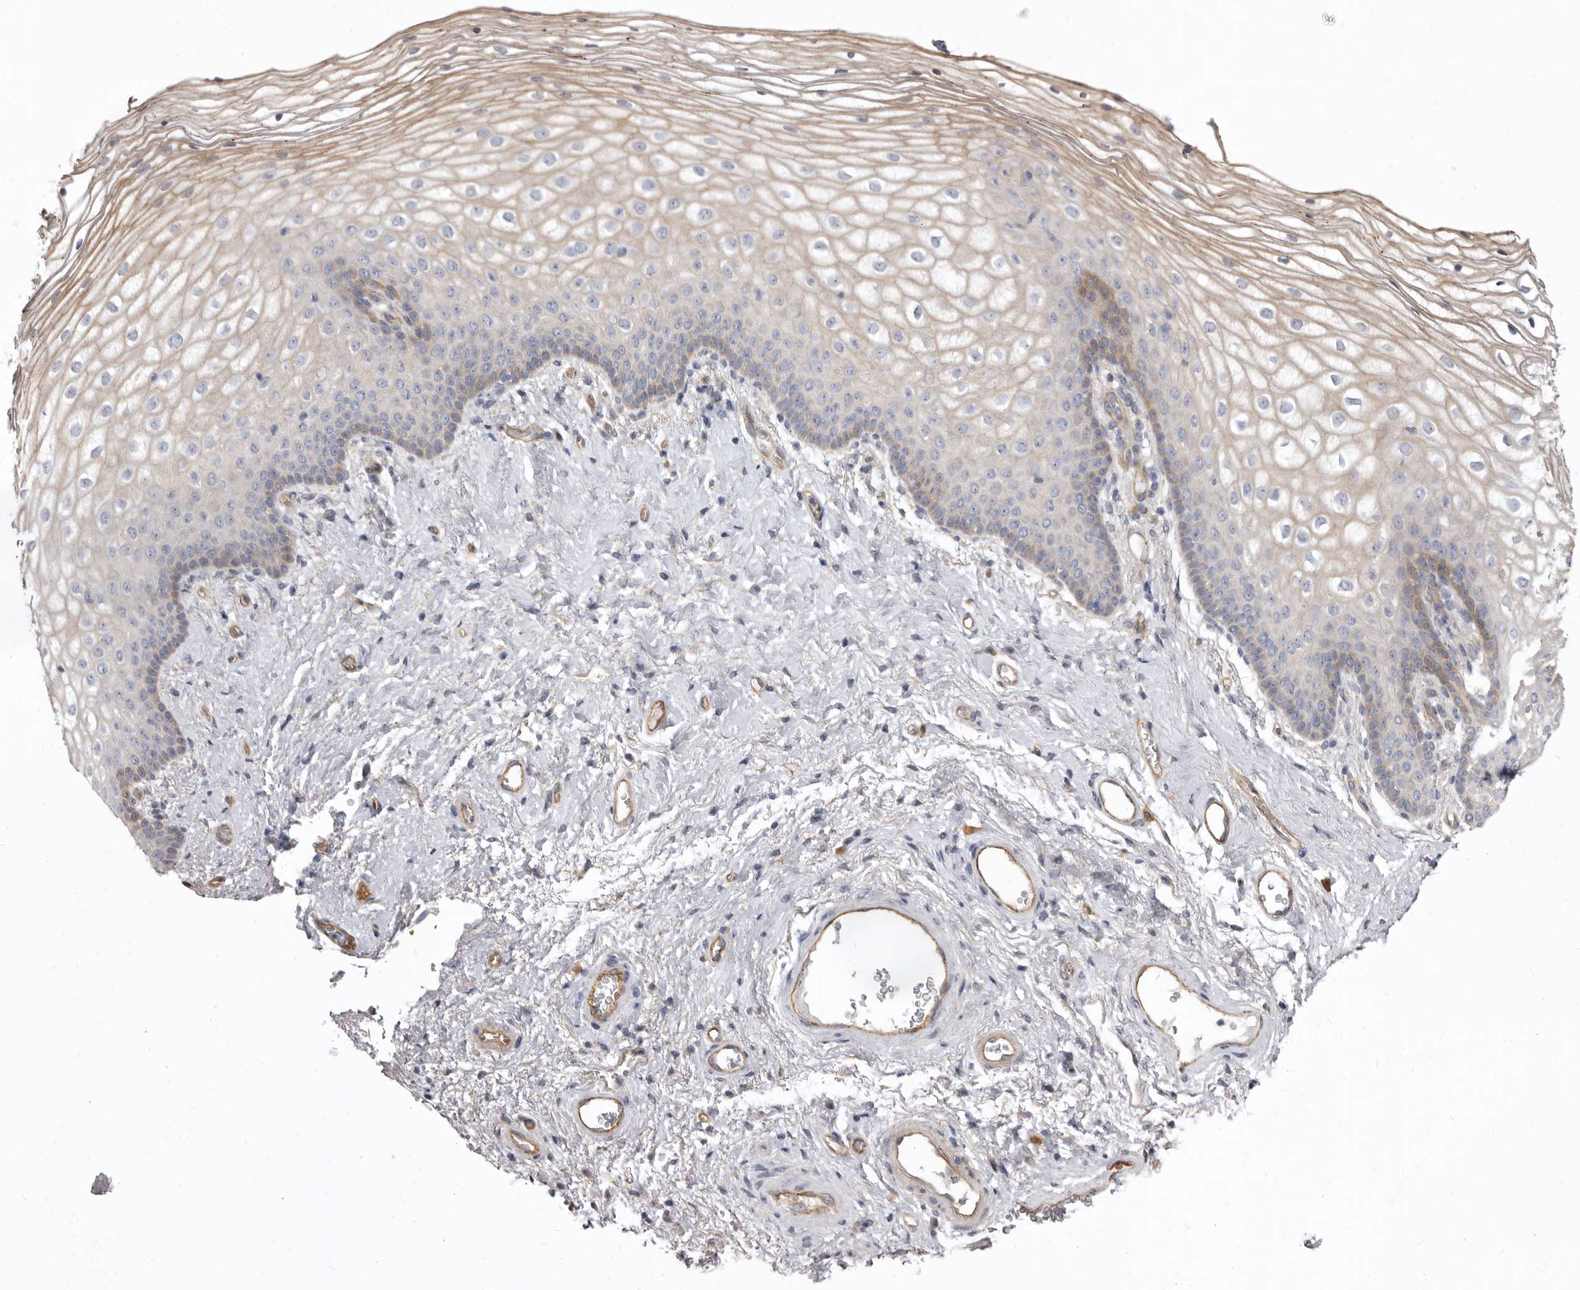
{"staining": {"intensity": "weak", "quantity": "25%-75%", "location": "cytoplasmic/membranous"}, "tissue": "vagina", "cell_type": "Squamous epithelial cells", "image_type": "normal", "snomed": [{"axis": "morphology", "description": "Normal tissue, NOS"}, {"axis": "topography", "description": "Vagina"}], "caption": "Immunohistochemical staining of benign vagina displays weak cytoplasmic/membranous protein staining in approximately 25%-75% of squamous epithelial cells.", "gene": "FMO2", "patient": {"sex": "female", "age": 60}}